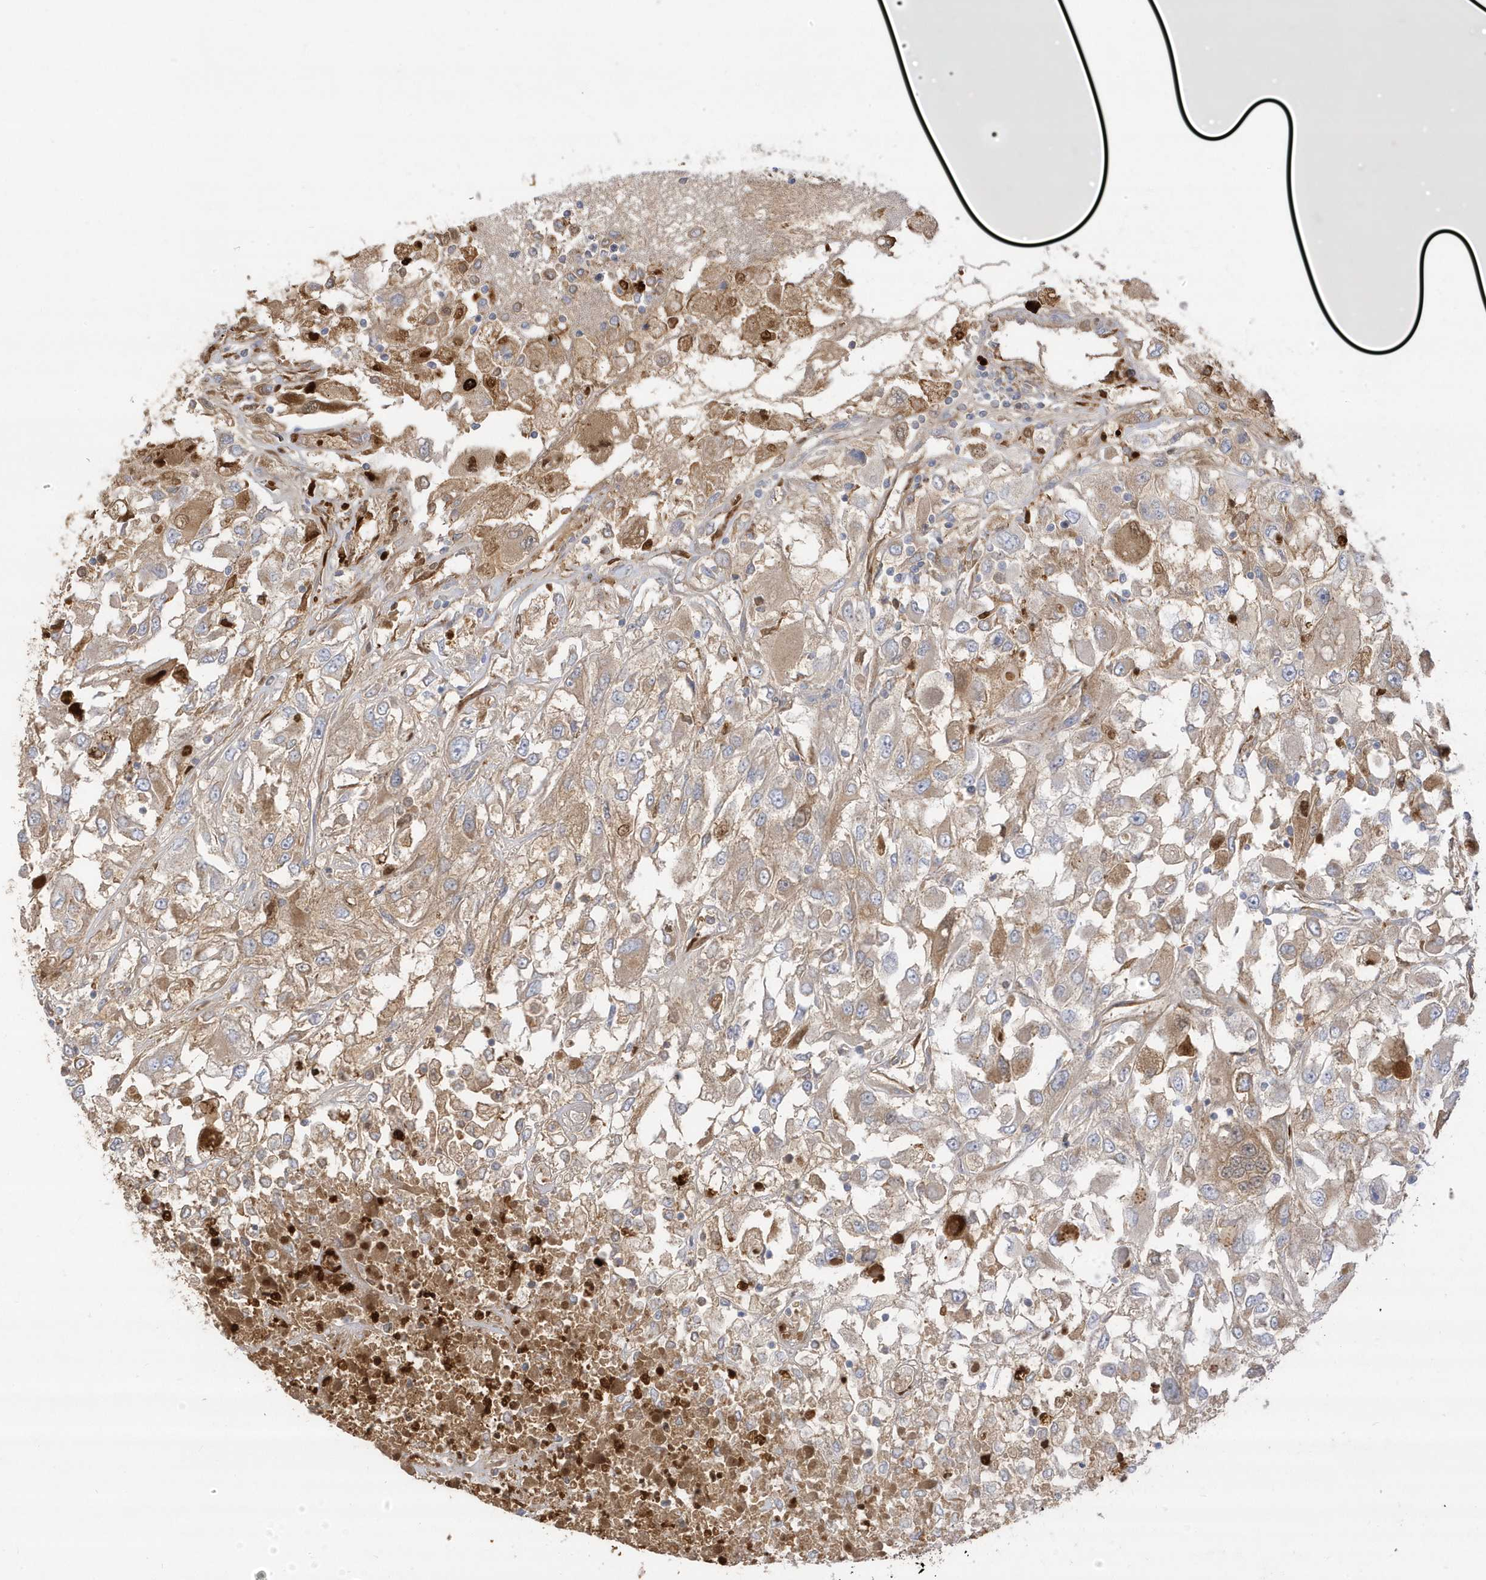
{"staining": {"intensity": "weak", "quantity": "25%-75%", "location": "cytoplasmic/membranous"}, "tissue": "renal cancer", "cell_type": "Tumor cells", "image_type": "cancer", "snomed": [{"axis": "morphology", "description": "Adenocarcinoma, NOS"}, {"axis": "topography", "description": "Kidney"}], "caption": "The image shows a brown stain indicating the presence of a protein in the cytoplasmic/membranous of tumor cells in adenocarcinoma (renal). (brown staining indicates protein expression, while blue staining denotes nuclei).", "gene": "DPP9", "patient": {"sex": "female", "age": 52}}